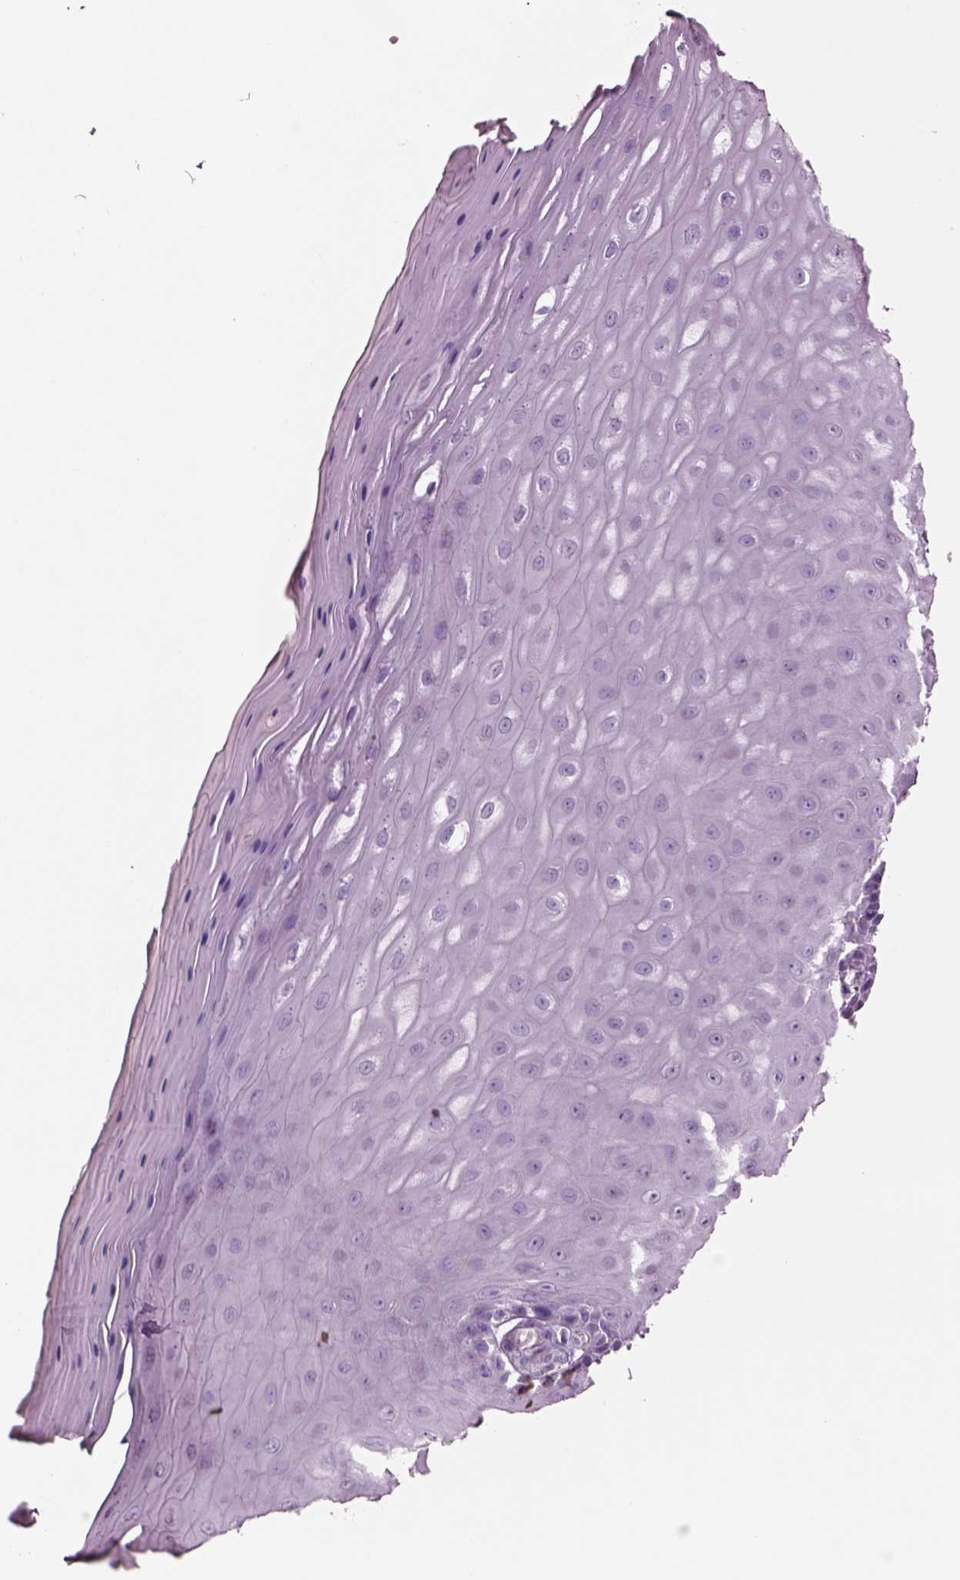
{"staining": {"intensity": "negative", "quantity": "none", "location": "none"}, "tissue": "vagina", "cell_type": "Squamous epithelial cells", "image_type": "normal", "snomed": [{"axis": "morphology", "description": "Normal tissue, NOS"}, {"axis": "topography", "description": "Vagina"}], "caption": "DAB (3,3'-diaminobenzidine) immunohistochemical staining of unremarkable vagina exhibits no significant expression in squamous epithelial cells.", "gene": "DUOXA2", "patient": {"sex": "female", "age": 83}}